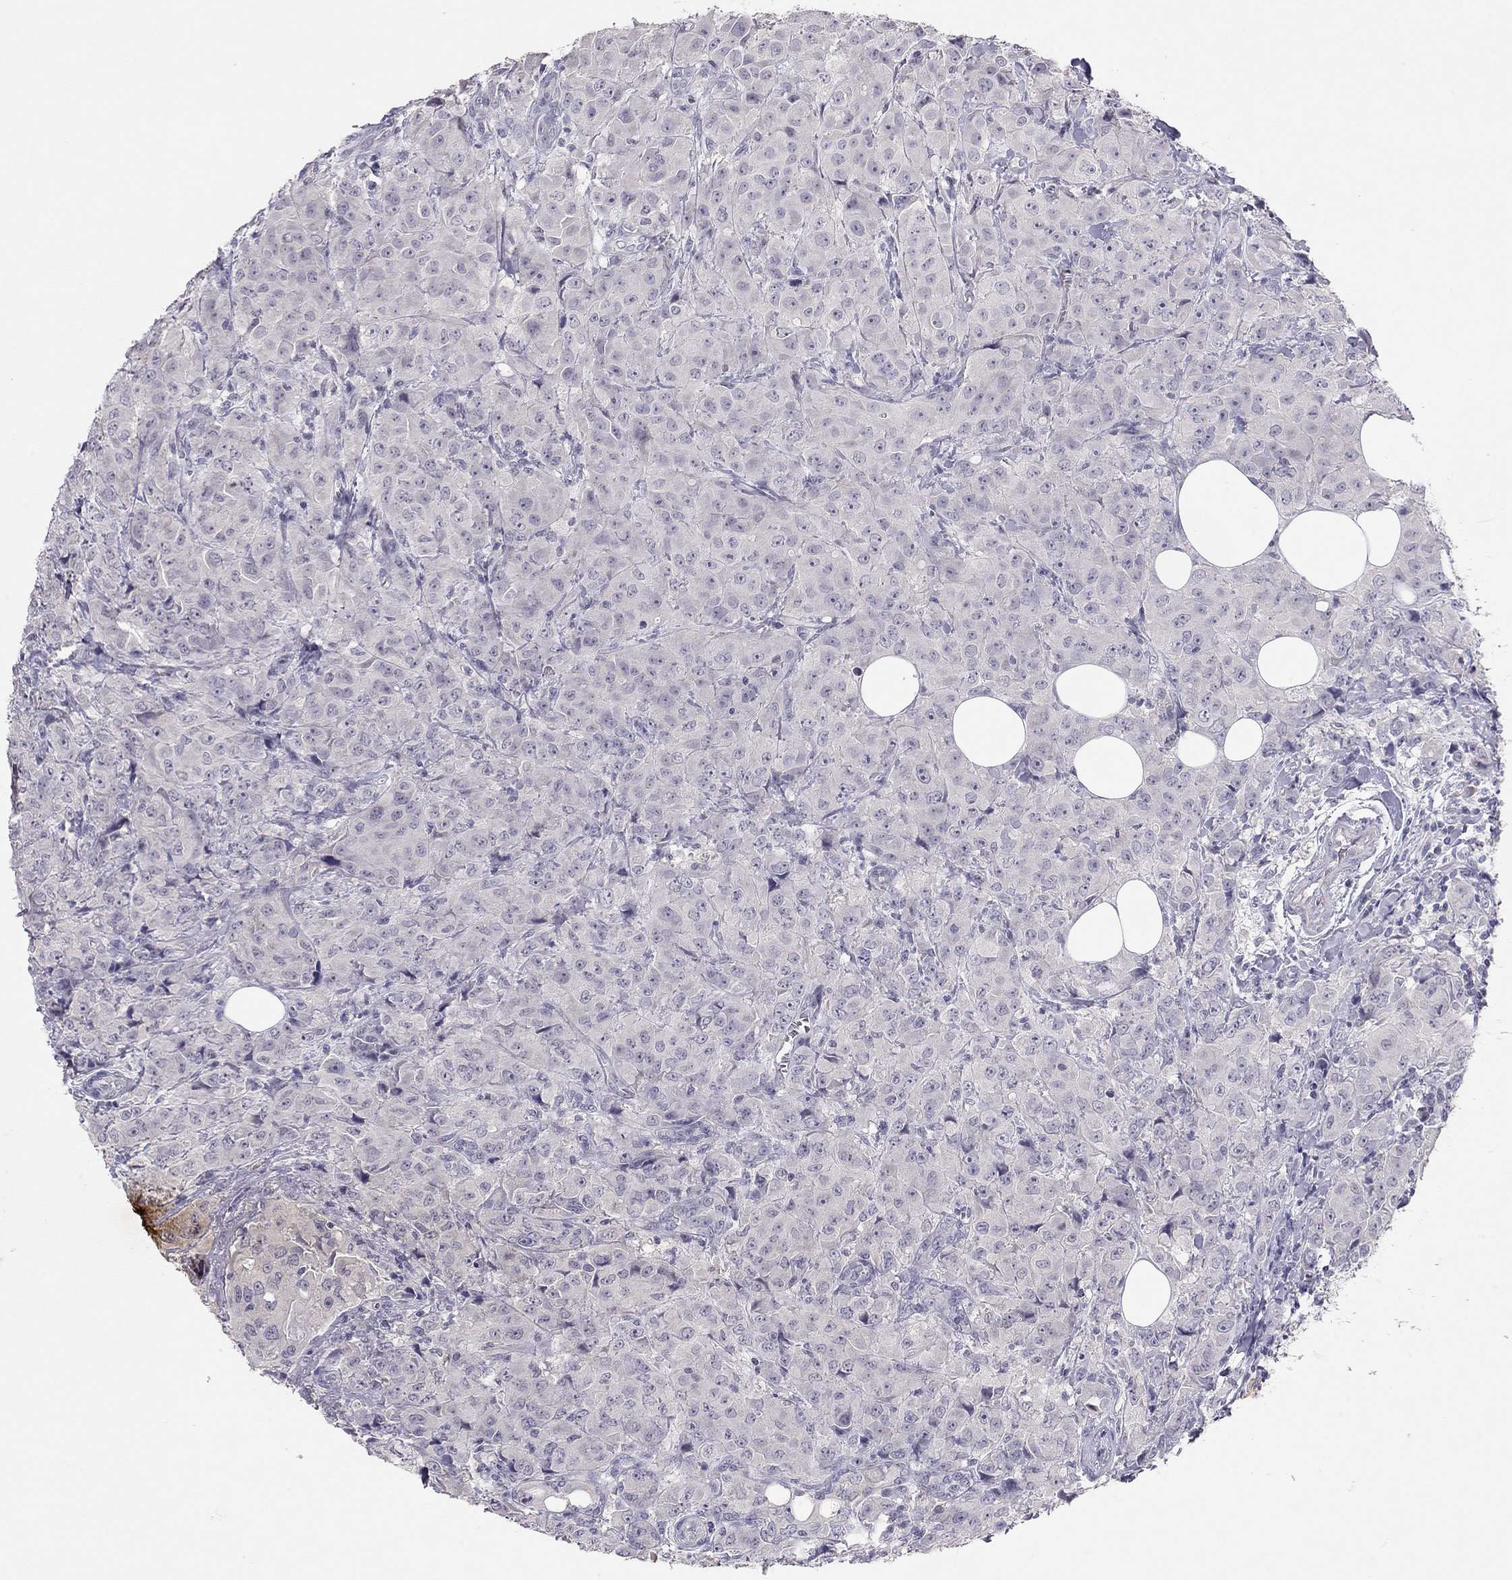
{"staining": {"intensity": "negative", "quantity": "none", "location": "none"}, "tissue": "breast cancer", "cell_type": "Tumor cells", "image_type": "cancer", "snomed": [{"axis": "morphology", "description": "Duct carcinoma"}, {"axis": "topography", "description": "Breast"}], "caption": "An immunohistochemistry (IHC) photomicrograph of breast cancer (infiltrating ductal carcinoma) is shown. There is no staining in tumor cells of breast cancer (infiltrating ductal carcinoma). The staining was performed using DAB (3,3'-diaminobenzidine) to visualize the protein expression in brown, while the nuclei were stained in blue with hematoxylin (Magnification: 20x).", "gene": "ADORA2A", "patient": {"sex": "female", "age": 43}}